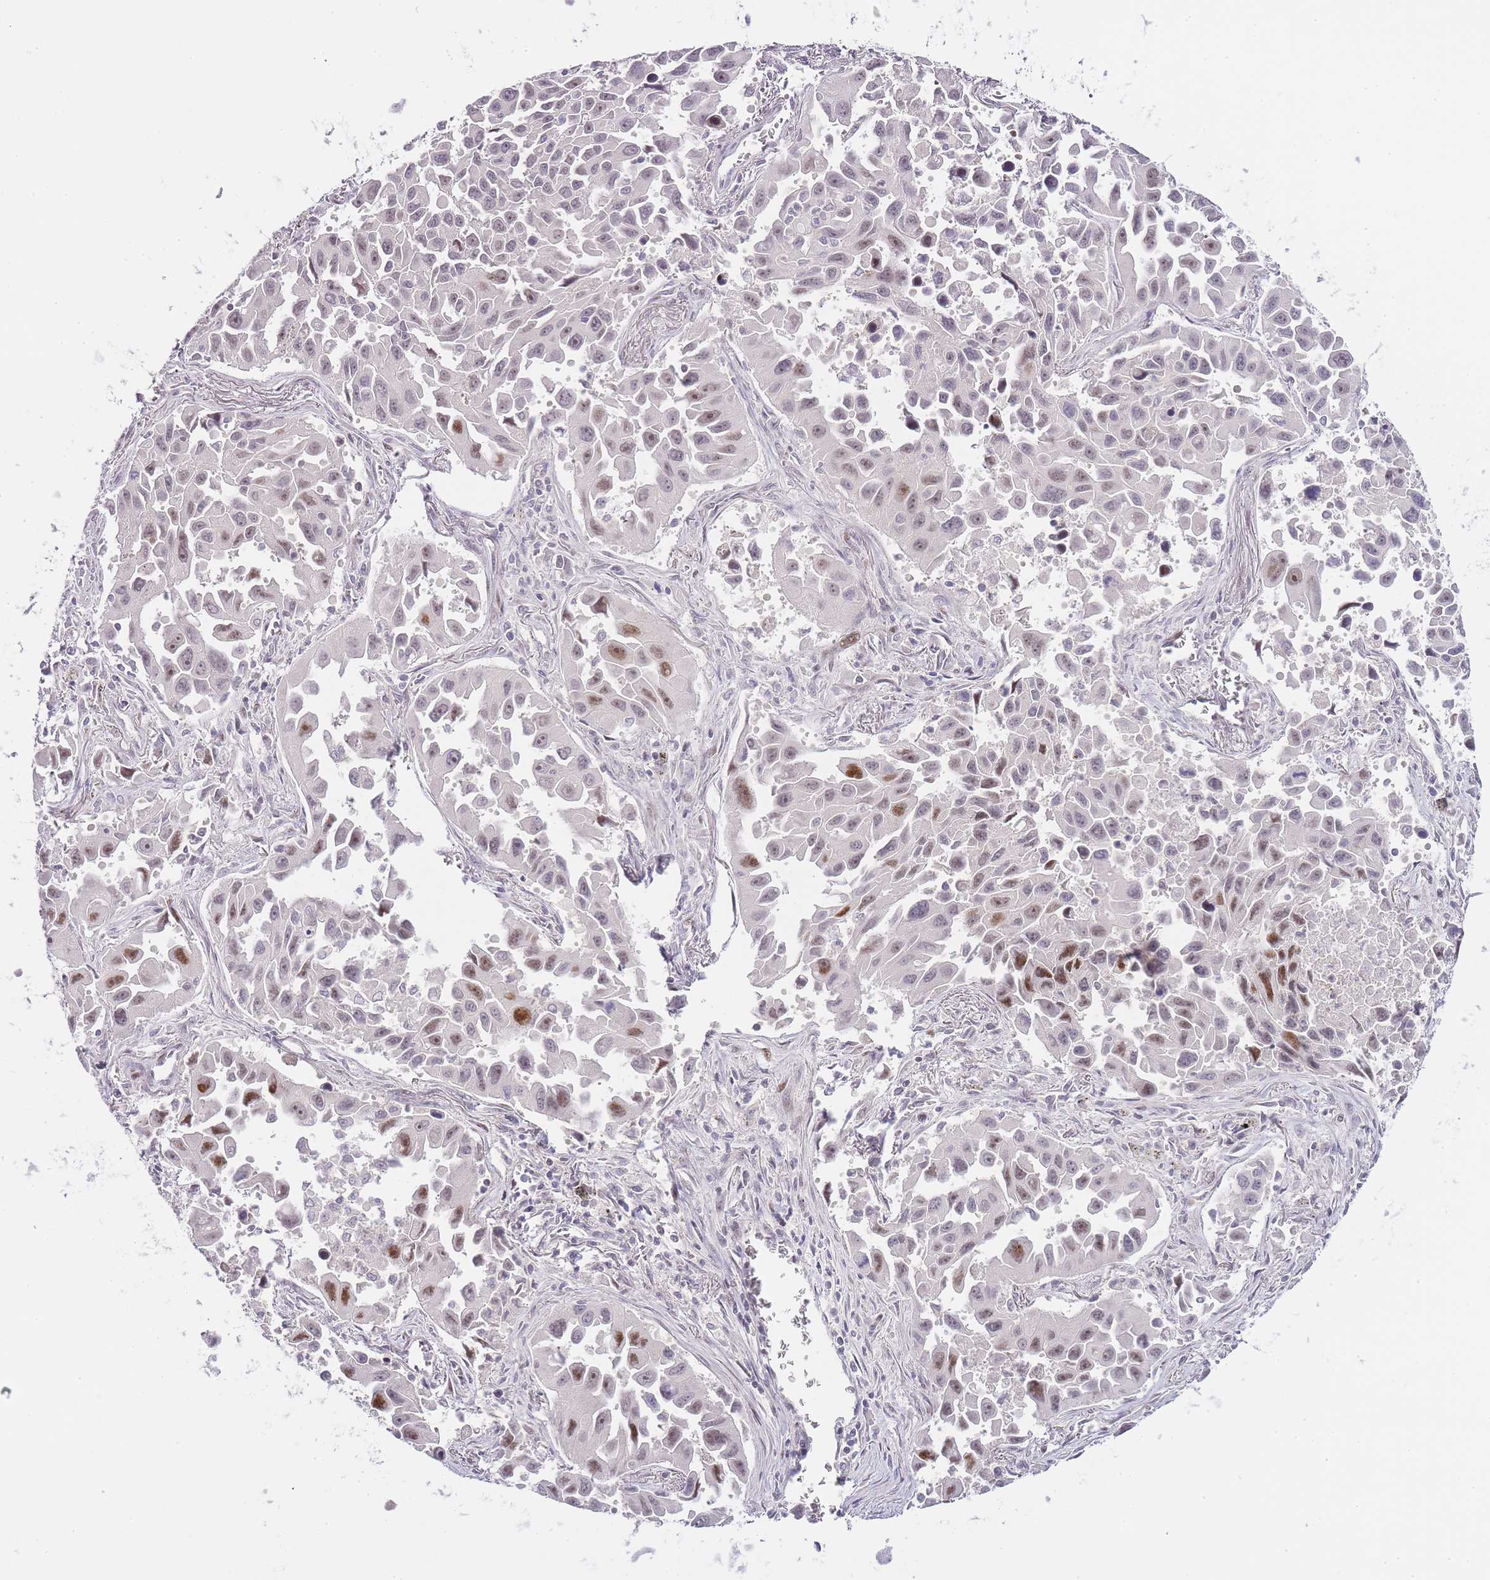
{"staining": {"intensity": "moderate", "quantity": "25%-75%", "location": "nuclear"}, "tissue": "lung cancer", "cell_type": "Tumor cells", "image_type": "cancer", "snomed": [{"axis": "morphology", "description": "Adenocarcinoma, NOS"}, {"axis": "topography", "description": "Lung"}], "caption": "Lung cancer (adenocarcinoma) stained with DAB immunohistochemistry displays medium levels of moderate nuclear positivity in approximately 25%-75% of tumor cells. (DAB = brown stain, brightfield microscopy at high magnification).", "gene": "OGG1", "patient": {"sex": "male", "age": 66}}